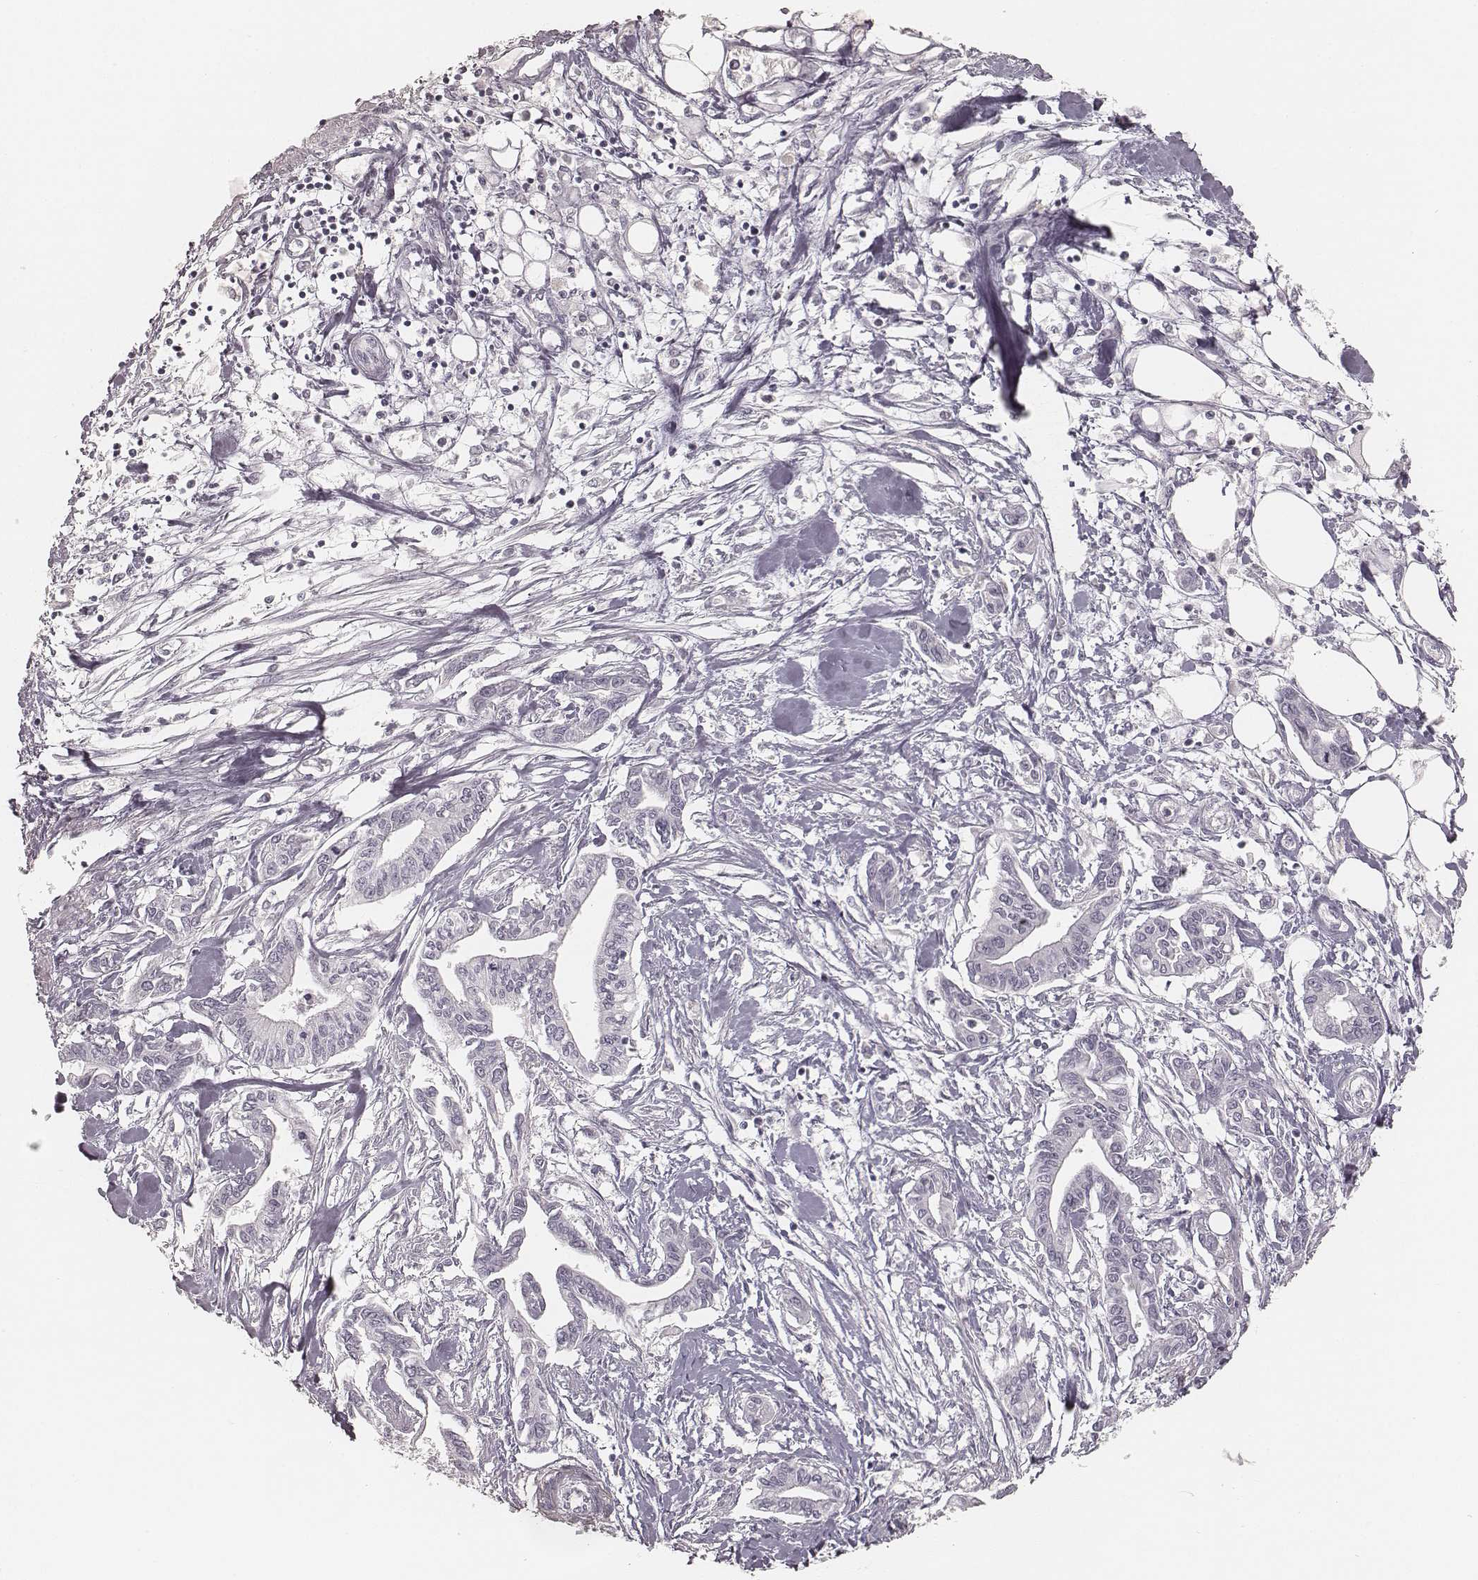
{"staining": {"intensity": "negative", "quantity": "none", "location": "none"}, "tissue": "pancreatic cancer", "cell_type": "Tumor cells", "image_type": "cancer", "snomed": [{"axis": "morphology", "description": "Adenocarcinoma, NOS"}, {"axis": "topography", "description": "Pancreas"}], "caption": "Immunohistochemical staining of pancreatic adenocarcinoma demonstrates no significant staining in tumor cells. The staining is performed using DAB (3,3'-diaminobenzidine) brown chromogen with nuclei counter-stained in using hematoxylin.", "gene": "KRT72", "patient": {"sex": "male", "age": 60}}